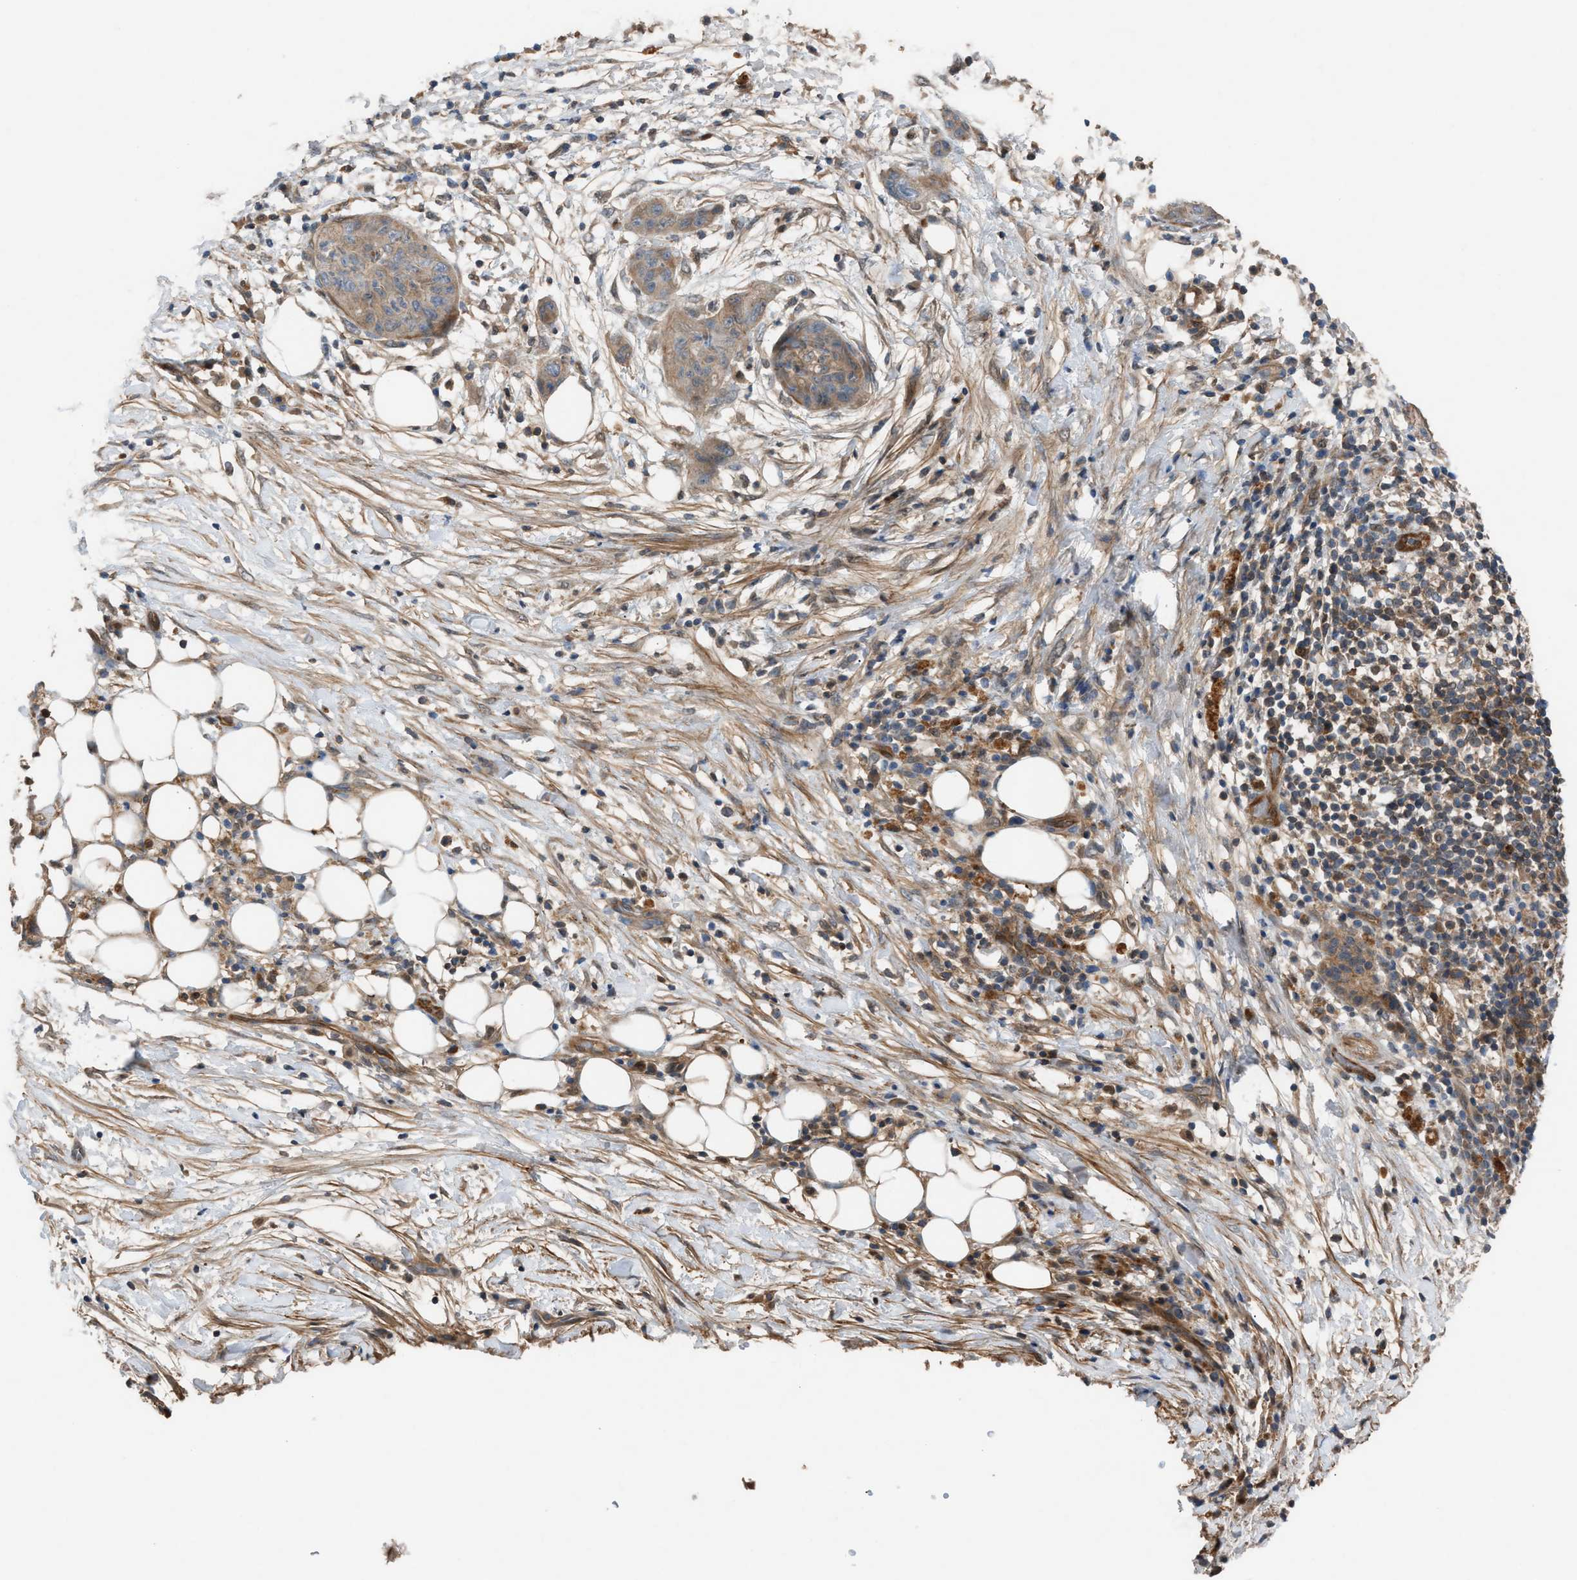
{"staining": {"intensity": "weak", "quantity": ">75%", "location": "cytoplasmic/membranous"}, "tissue": "pancreatic cancer", "cell_type": "Tumor cells", "image_type": "cancer", "snomed": [{"axis": "morphology", "description": "Adenocarcinoma, NOS"}, {"axis": "topography", "description": "Pancreas"}], "caption": "This histopathology image displays IHC staining of human adenocarcinoma (pancreatic), with low weak cytoplasmic/membranous positivity in approximately >75% of tumor cells.", "gene": "TPK1", "patient": {"sex": "female", "age": 78}}